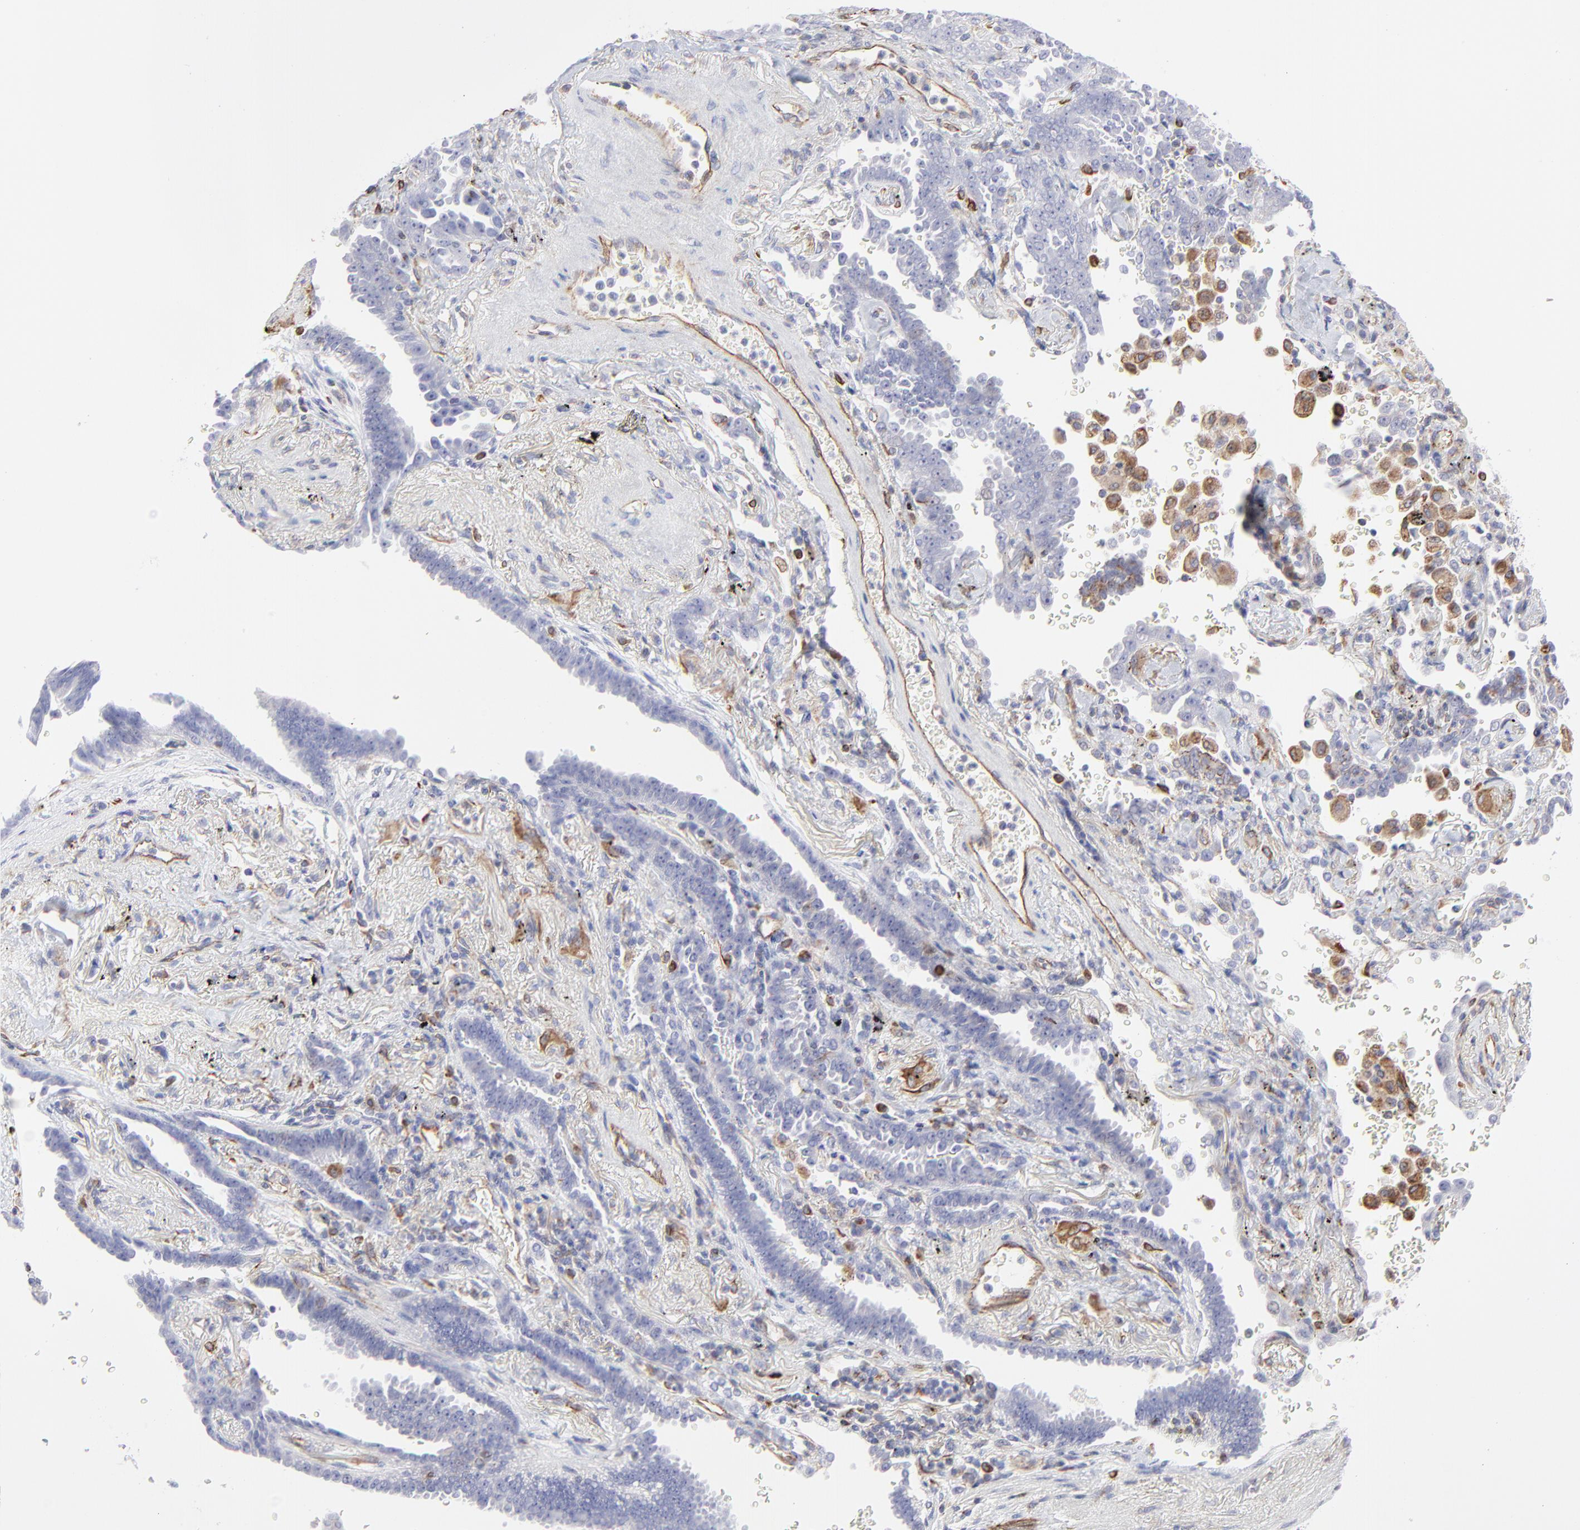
{"staining": {"intensity": "moderate", "quantity": "<25%", "location": "cytoplasmic/membranous"}, "tissue": "lung cancer", "cell_type": "Tumor cells", "image_type": "cancer", "snomed": [{"axis": "morphology", "description": "Adenocarcinoma, NOS"}, {"axis": "topography", "description": "Lung"}], "caption": "This histopathology image demonstrates adenocarcinoma (lung) stained with immunohistochemistry to label a protein in brown. The cytoplasmic/membranous of tumor cells show moderate positivity for the protein. Nuclei are counter-stained blue.", "gene": "COX8C", "patient": {"sex": "female", "age": 64}}